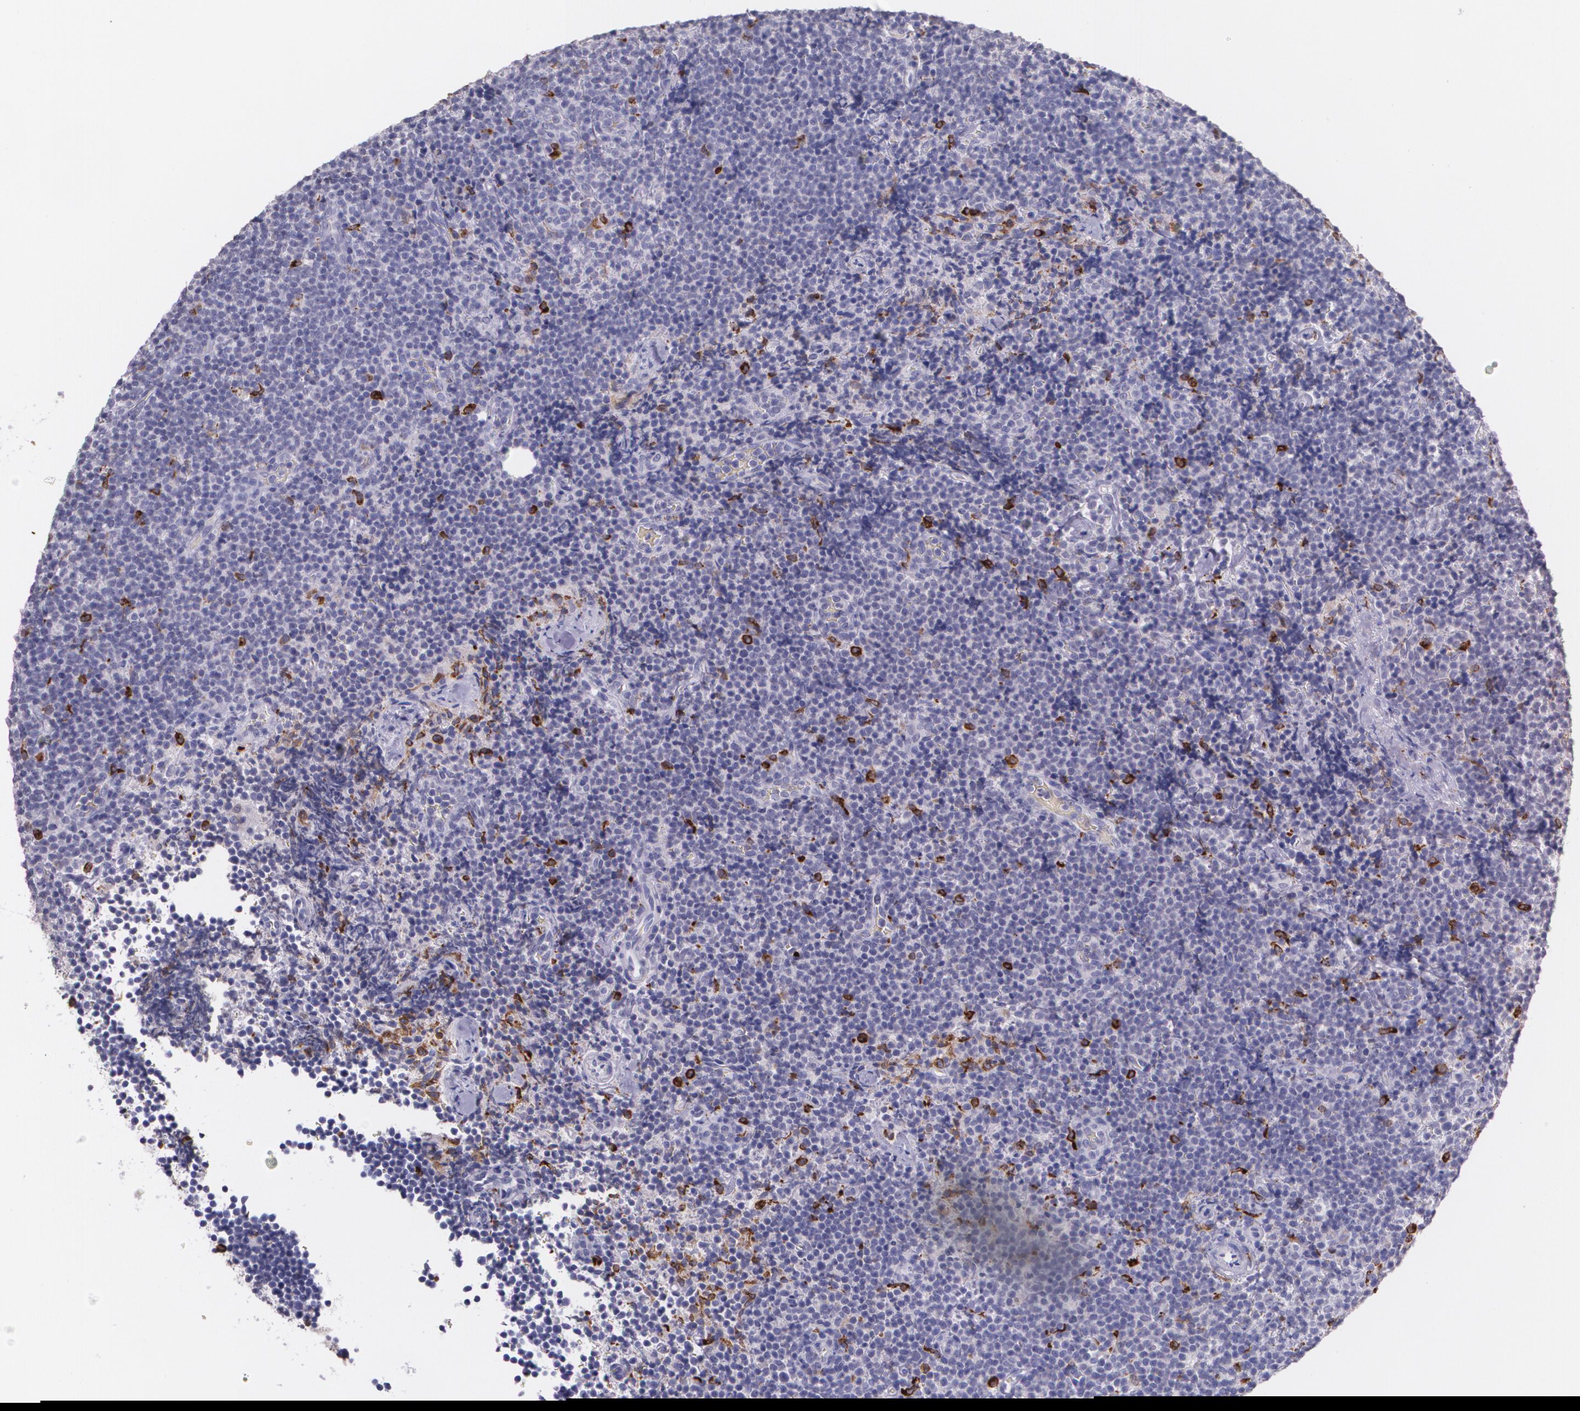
{"staining": {"intensity": "negative", "quantity": "none", "location": "none"}, "tissue": "lymphoma", "cell_type": "Tumor cells", "image_type": "cancer", "snomed": [{"axis": "morphology", "description": "Malignant lymphoma, non-Hodgkin's type, High grade"}, {"axis": "topography", "description": "Lymph node"}], "caption": "An immunohistochemistry micrograph of malignant lymphoma, non-Hodgkin's type (high-grade) is shown. There is no staining in tumor cells of malignant lymphoma, non-Hodgkin's type (high-grade).", "gene": "RTN1", "patient": {"sex": "female", "age": 58}}